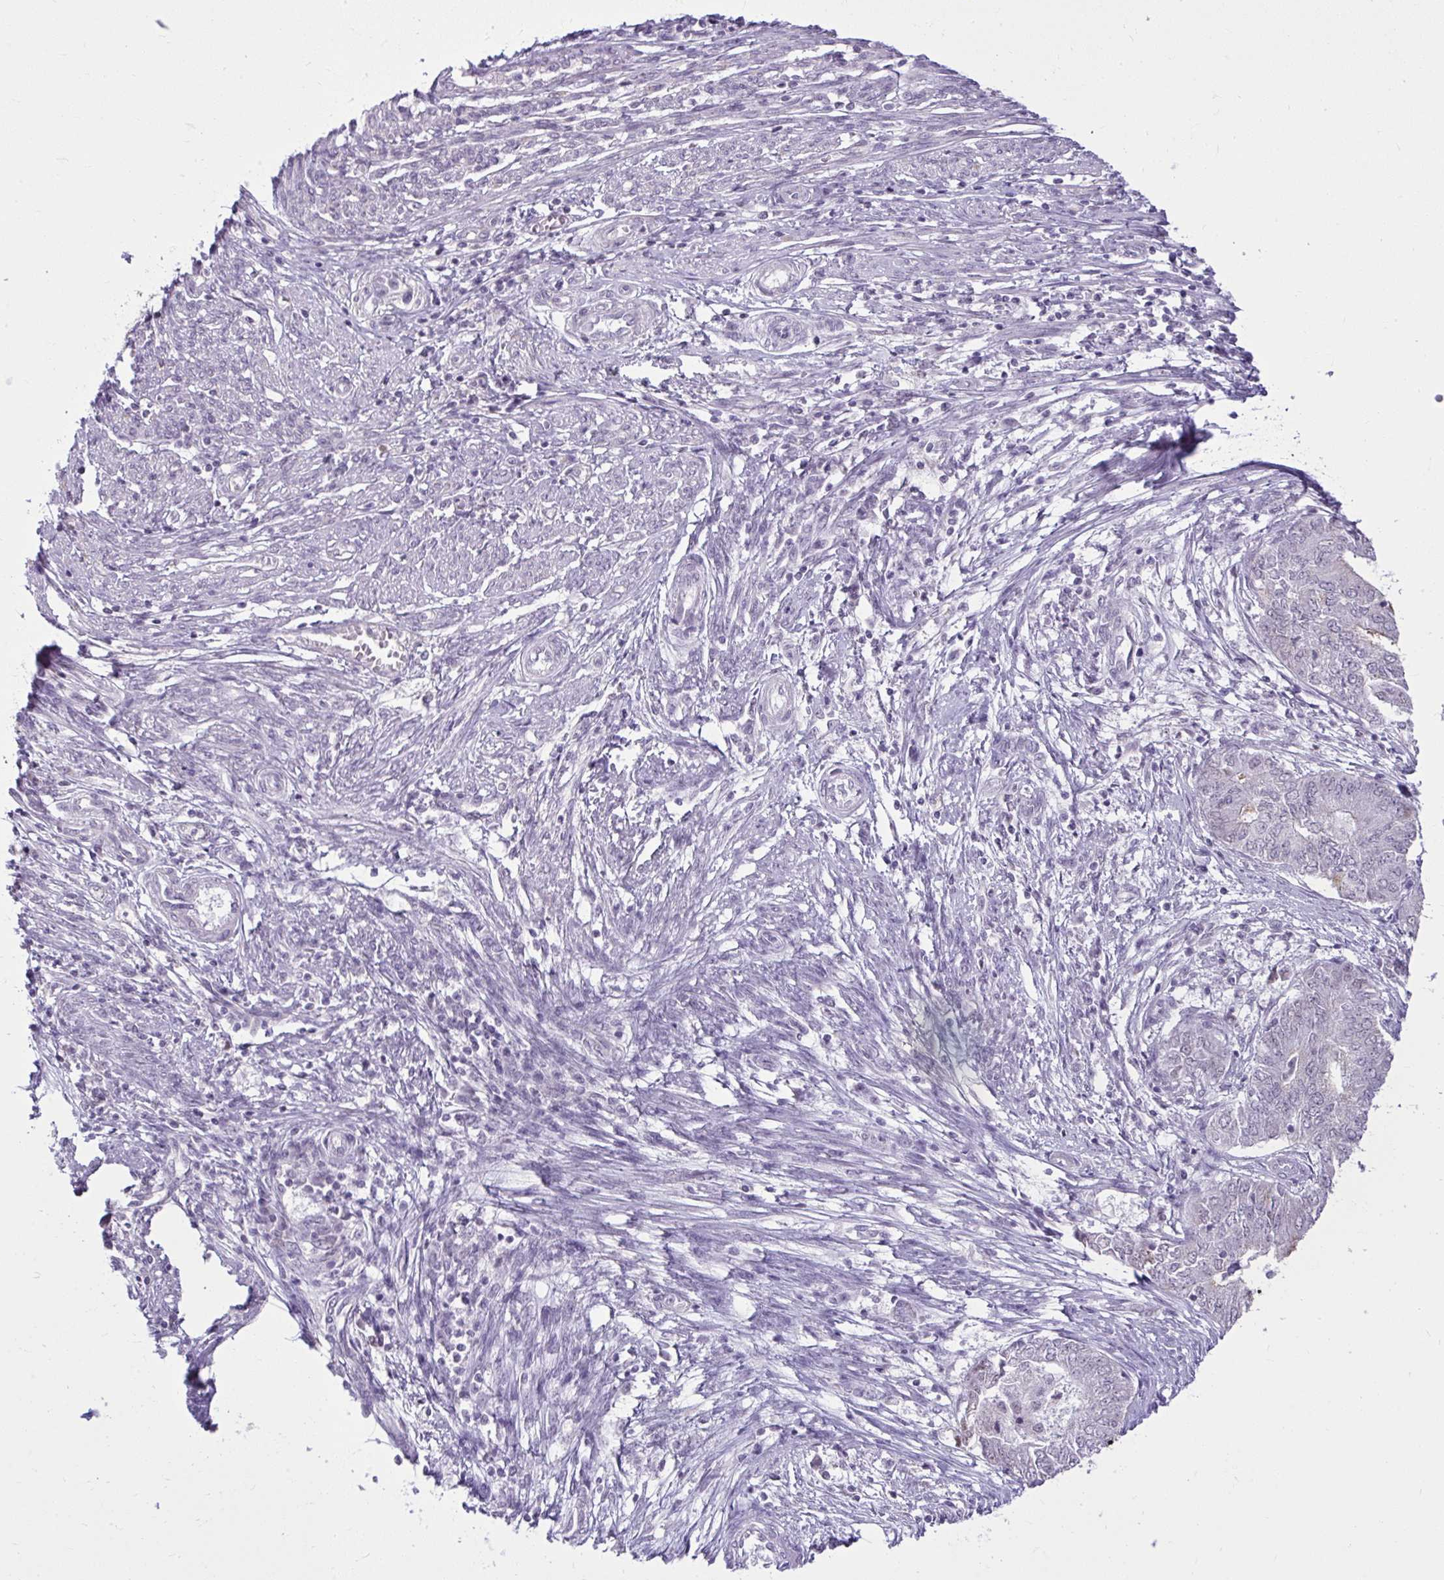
{"staining": {"intensity": "negative", "quantity": "none", "location": "none"}, "tissue": "endometrial cancer", "cell_type": "Tumor cells", "image_type": "cancer", "snomed": [{"axis": "morphology", "description": "Adenocarcinoma, NOS"}, {"axis": "topography", "description": "Endometrium"}], "caption": "Immunohistochemistry (IHC) image of neoplastic tissue: human endometrial cancer stained with DAB (3,3'-diaminobenzidine) shows no significant protein positivity in tumor cells. (IHC, brightfield microscopy, high magnification).", "gene": "NPPA", "patient": {"sex": "female", "age": 62}}